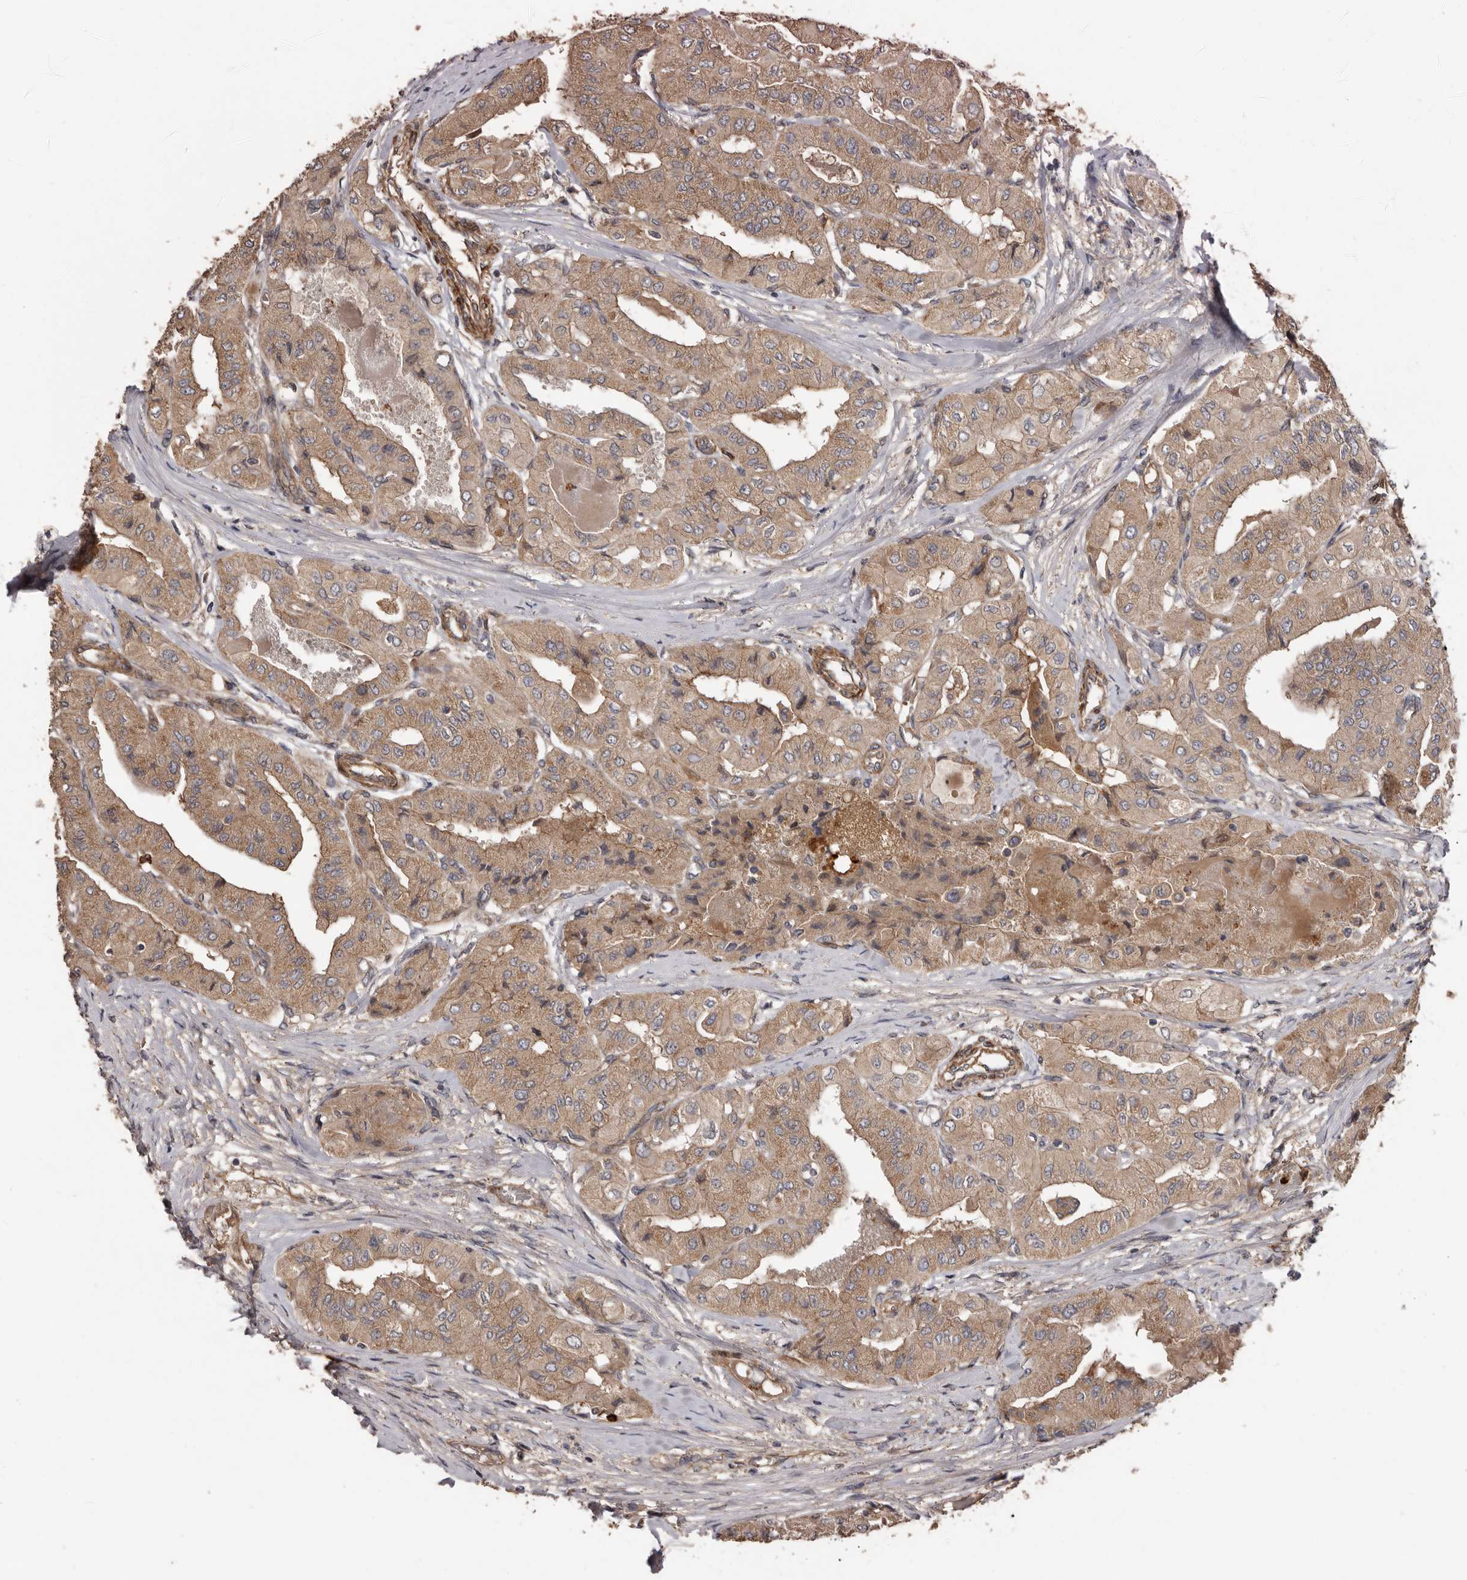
{"staining": {"intensity": "moderate", "quantity": ">75%", "location": "cytoplasmic/membranous"}, "tissue": "thyroid cancer", "cell_type": "Tumor cells", "image_type": "cancer", "snomed": [{"axis": "morphology", "description": "Papillary adenocarcinoma, NOS"}, {"axis": "topography", "description": "Thyroid gland"}], "caption": "A micrograph showing moderate cytoplasmic/membranous staining in approximately >75% of tumor cells in thyroid papillary adenocarcinoma, as visualized by brown immunohistochemical staining.", "gene": "ARHGEF5", "patient": {"sex": "female", "age": 59}}